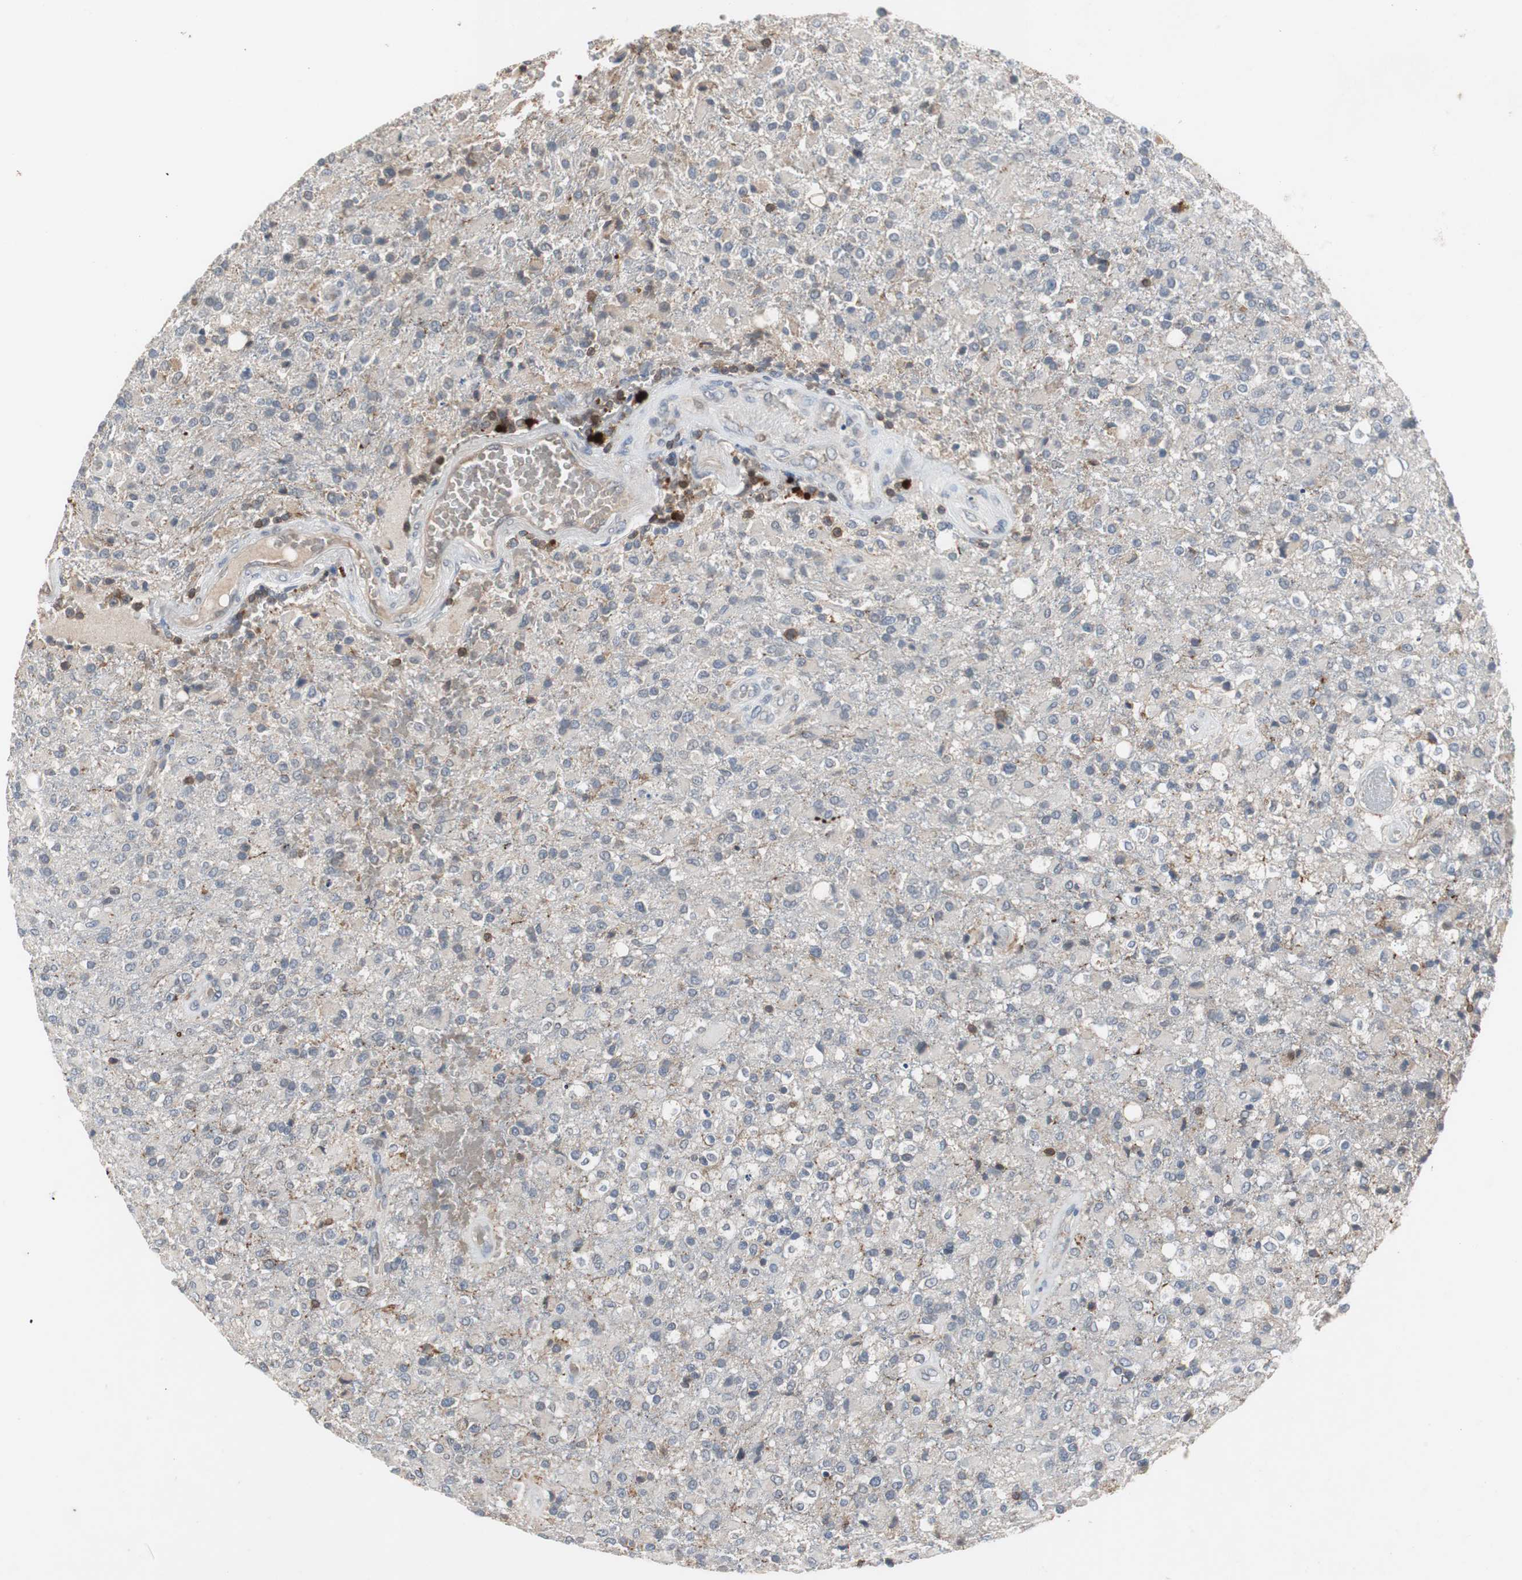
{"staining": {"intensity": "weak", "quantity": "<25%", "location": "cytoplasmic/membranous"}, "tissue": "glioma", "cell_type": "Tumor cells", "image_type": "cancer", "snomed": [{"axis": "morphology", "description": "Glioma, malignant, High grade"}, {"axis": "topography", "description": "Brain"}], "caption": "This is a histopathology image of IHC staining of malignant high-grade glioma, which shows no staining in tumor cells. (DAB immunohistochemistry with hematoxylin counter stain).", "gene": "CALB2", "patient": {"sex": "male", "age": 71}}